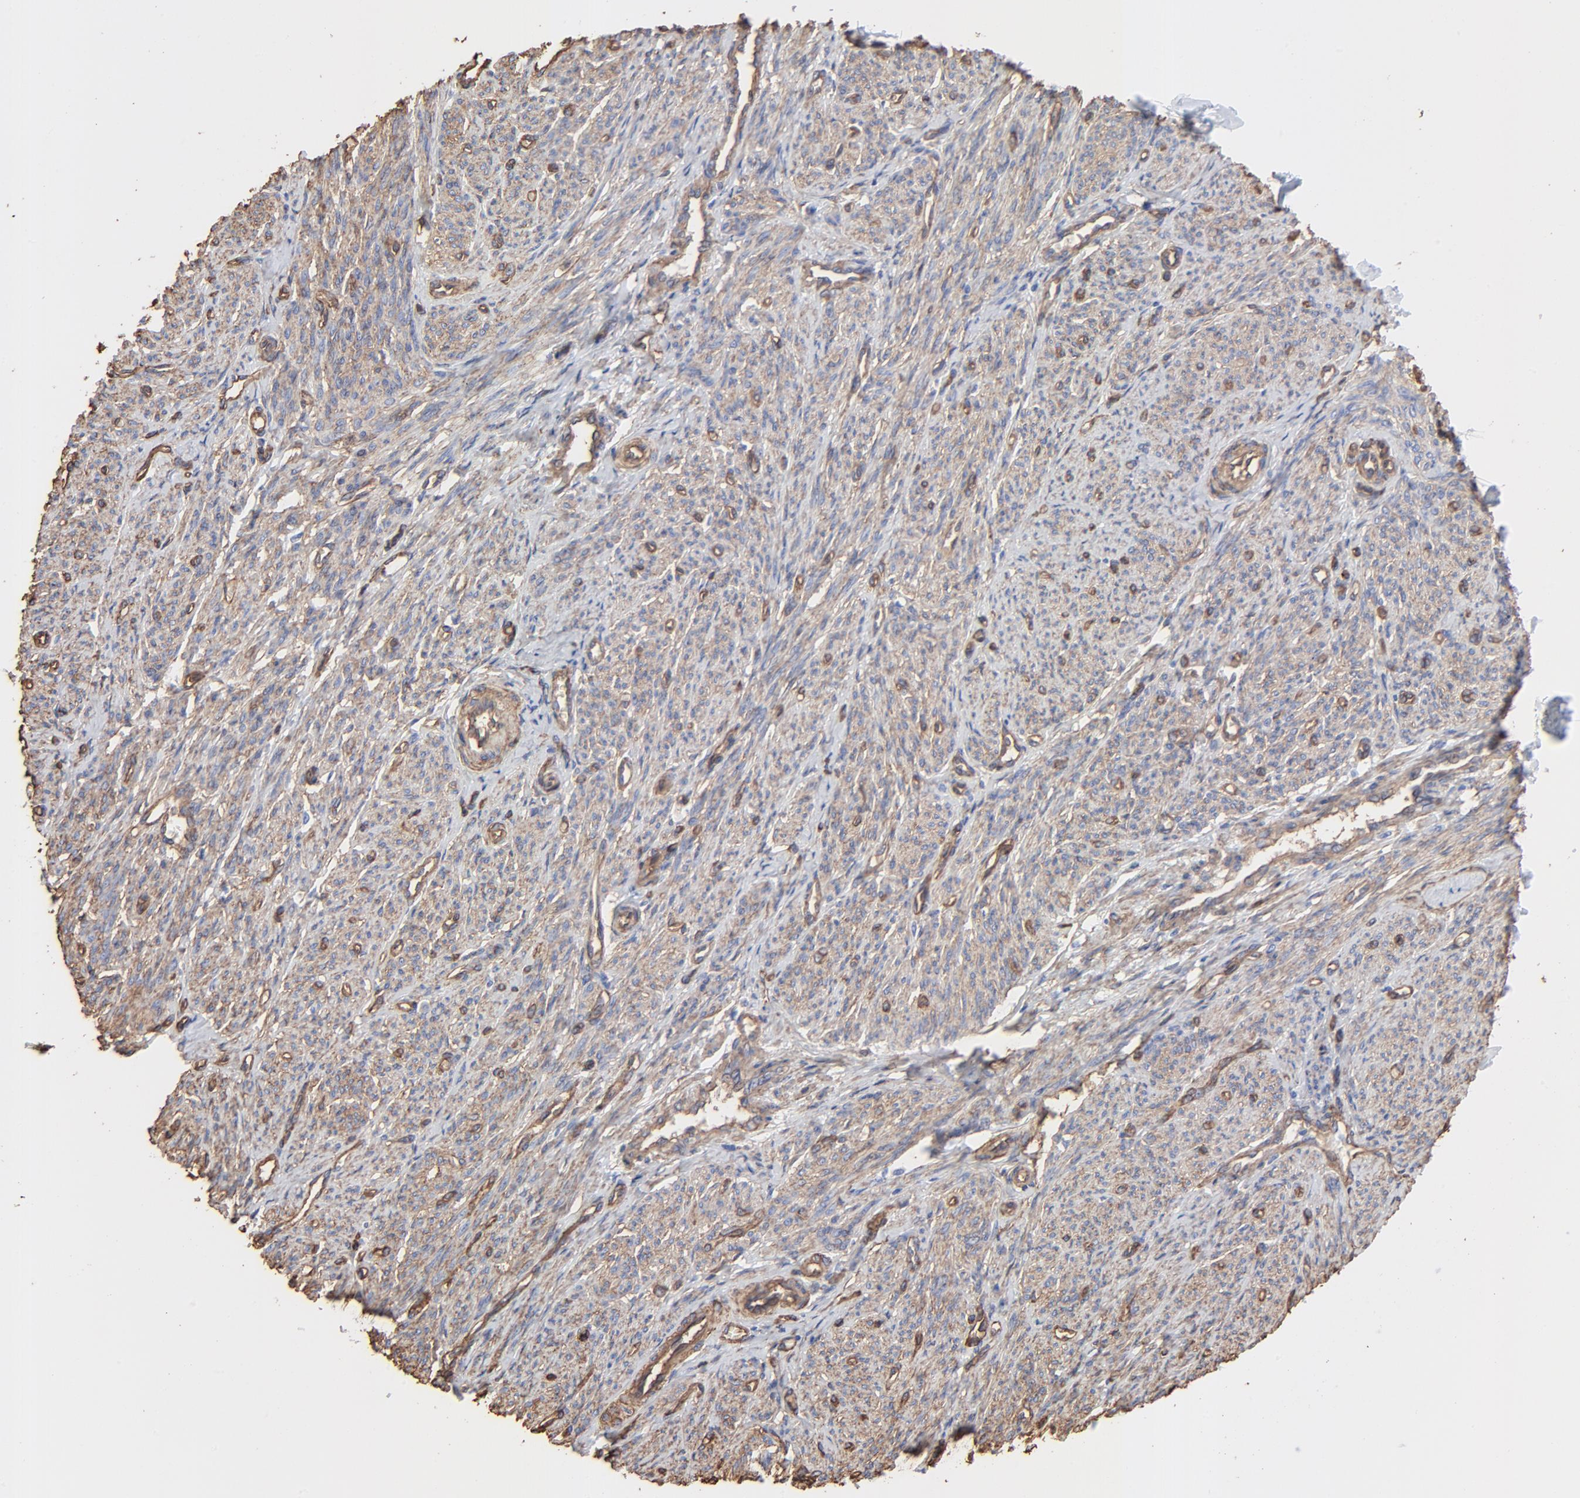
{"staining": {"intensity": "moderate", "quantity": ">75%", "location": "cytoplasmic/membranous"}, "tissue": "smooth muscle", "cell_type": "Smooth muscle cells", "image_type": "normal", "snomed": [{"axis": "morphology", "description": "Normal tissue, NOS"}, {"axis": "topography", "description": "Smooth muscle"}], "caption": "IHC image of benign smooth muscle stained for a protein (brown), which displays medium levels of moderate cytoplasmic/membranous expression in approximately >75% of smooth muscle cells.", "gene": "CAV1", "patient": {"sex": "female", "age": 65}}